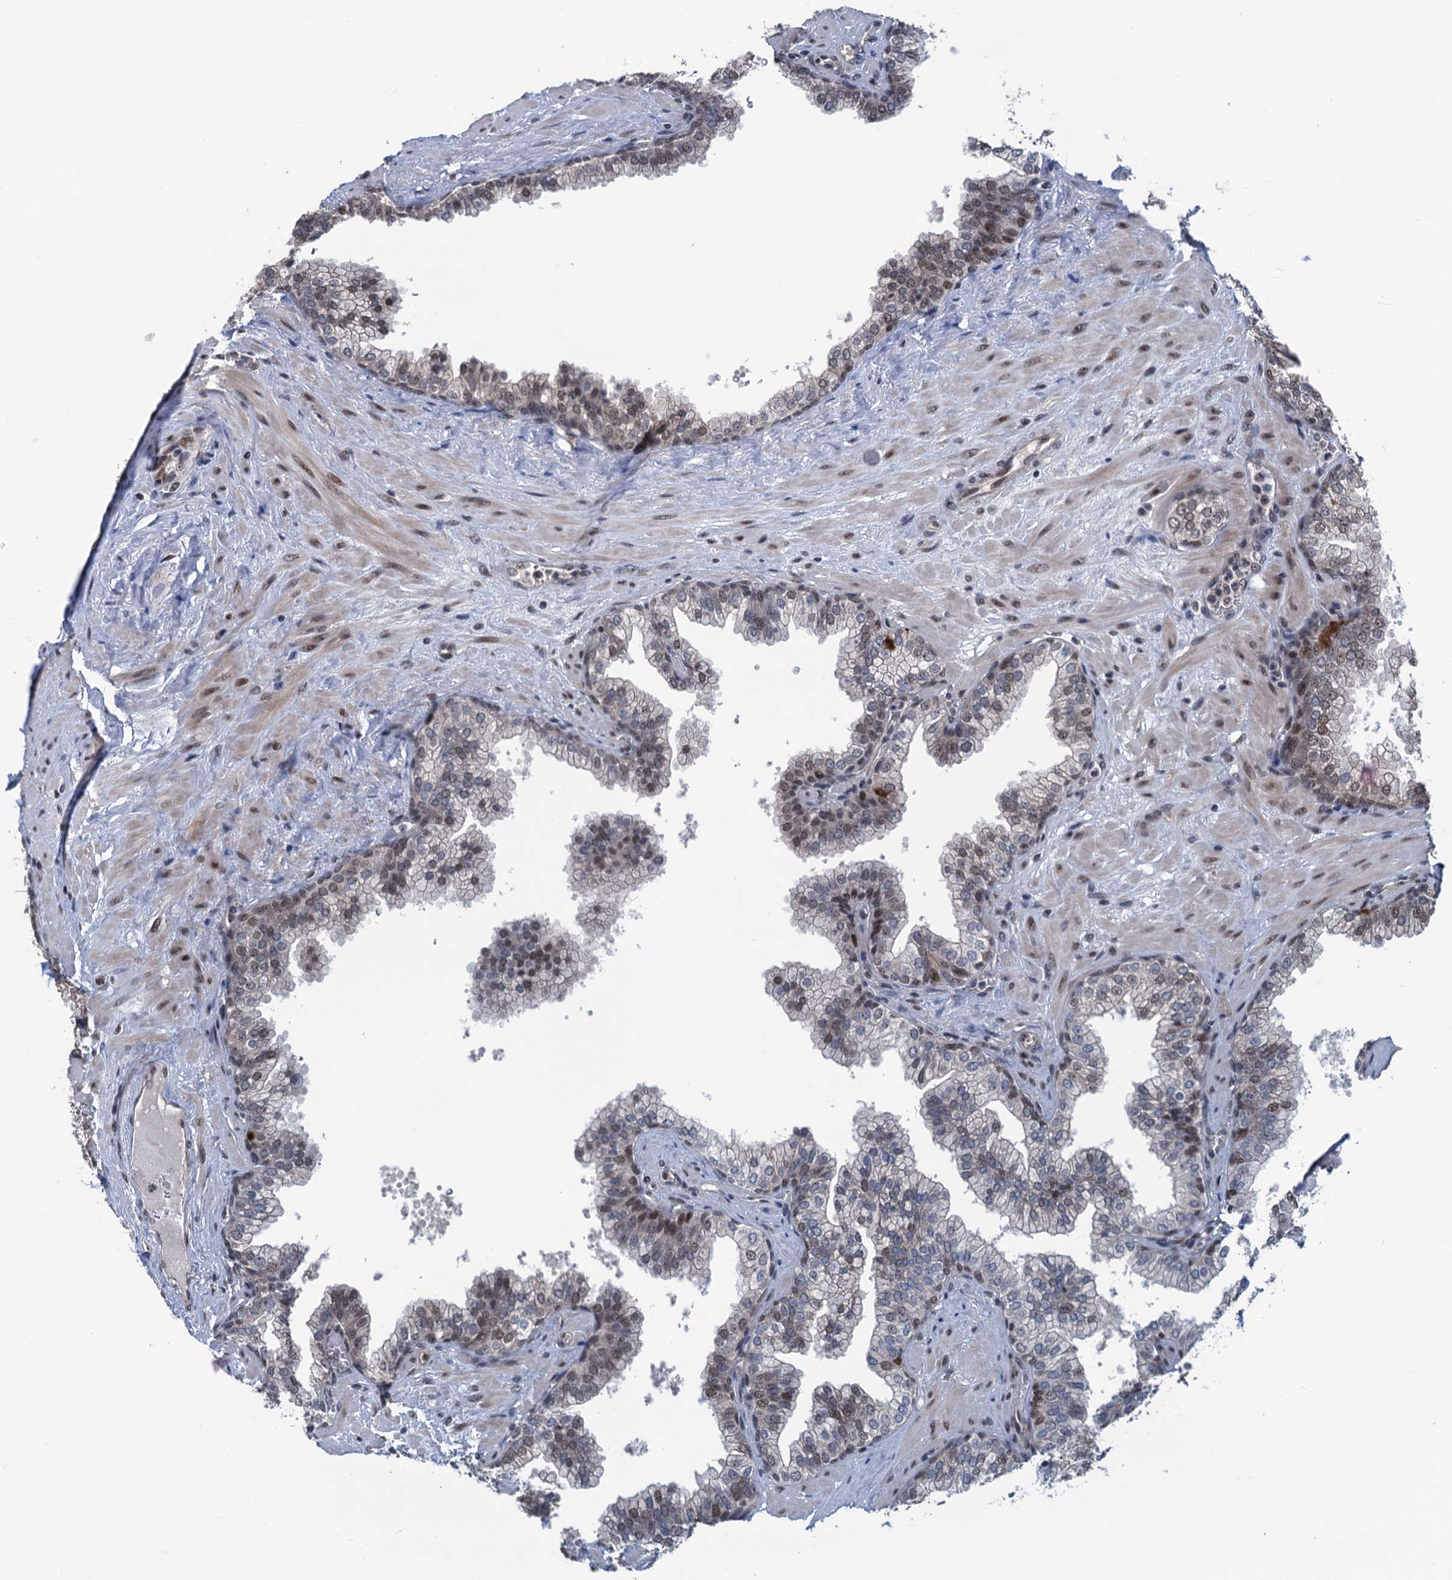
{"staining": {"intensity": "moderate", "quantity": "<25%", "location": "nuclear"}, "tissue": "prostate", "cell_type": "Glandular cells", "image_type": "normal", "snomed": [{"axis": "morphology", "description": "Normal tissue, NOS"}, {"axis": "topography", "description": "Prostate"}], "caption": "Immunohistochemical staining of normal prostate demonstrates <25% levels of moderate nuclear protein positivity in about <25% of glandular cells. The protein is stained brown, and the nuclei are stained in blue (DAB (3,3'-diaminobenzidine) IHC with brightfield microscopy, high magnification).", "gene": "RASSF4", "patient": {"sex": "male", "age": 60}}